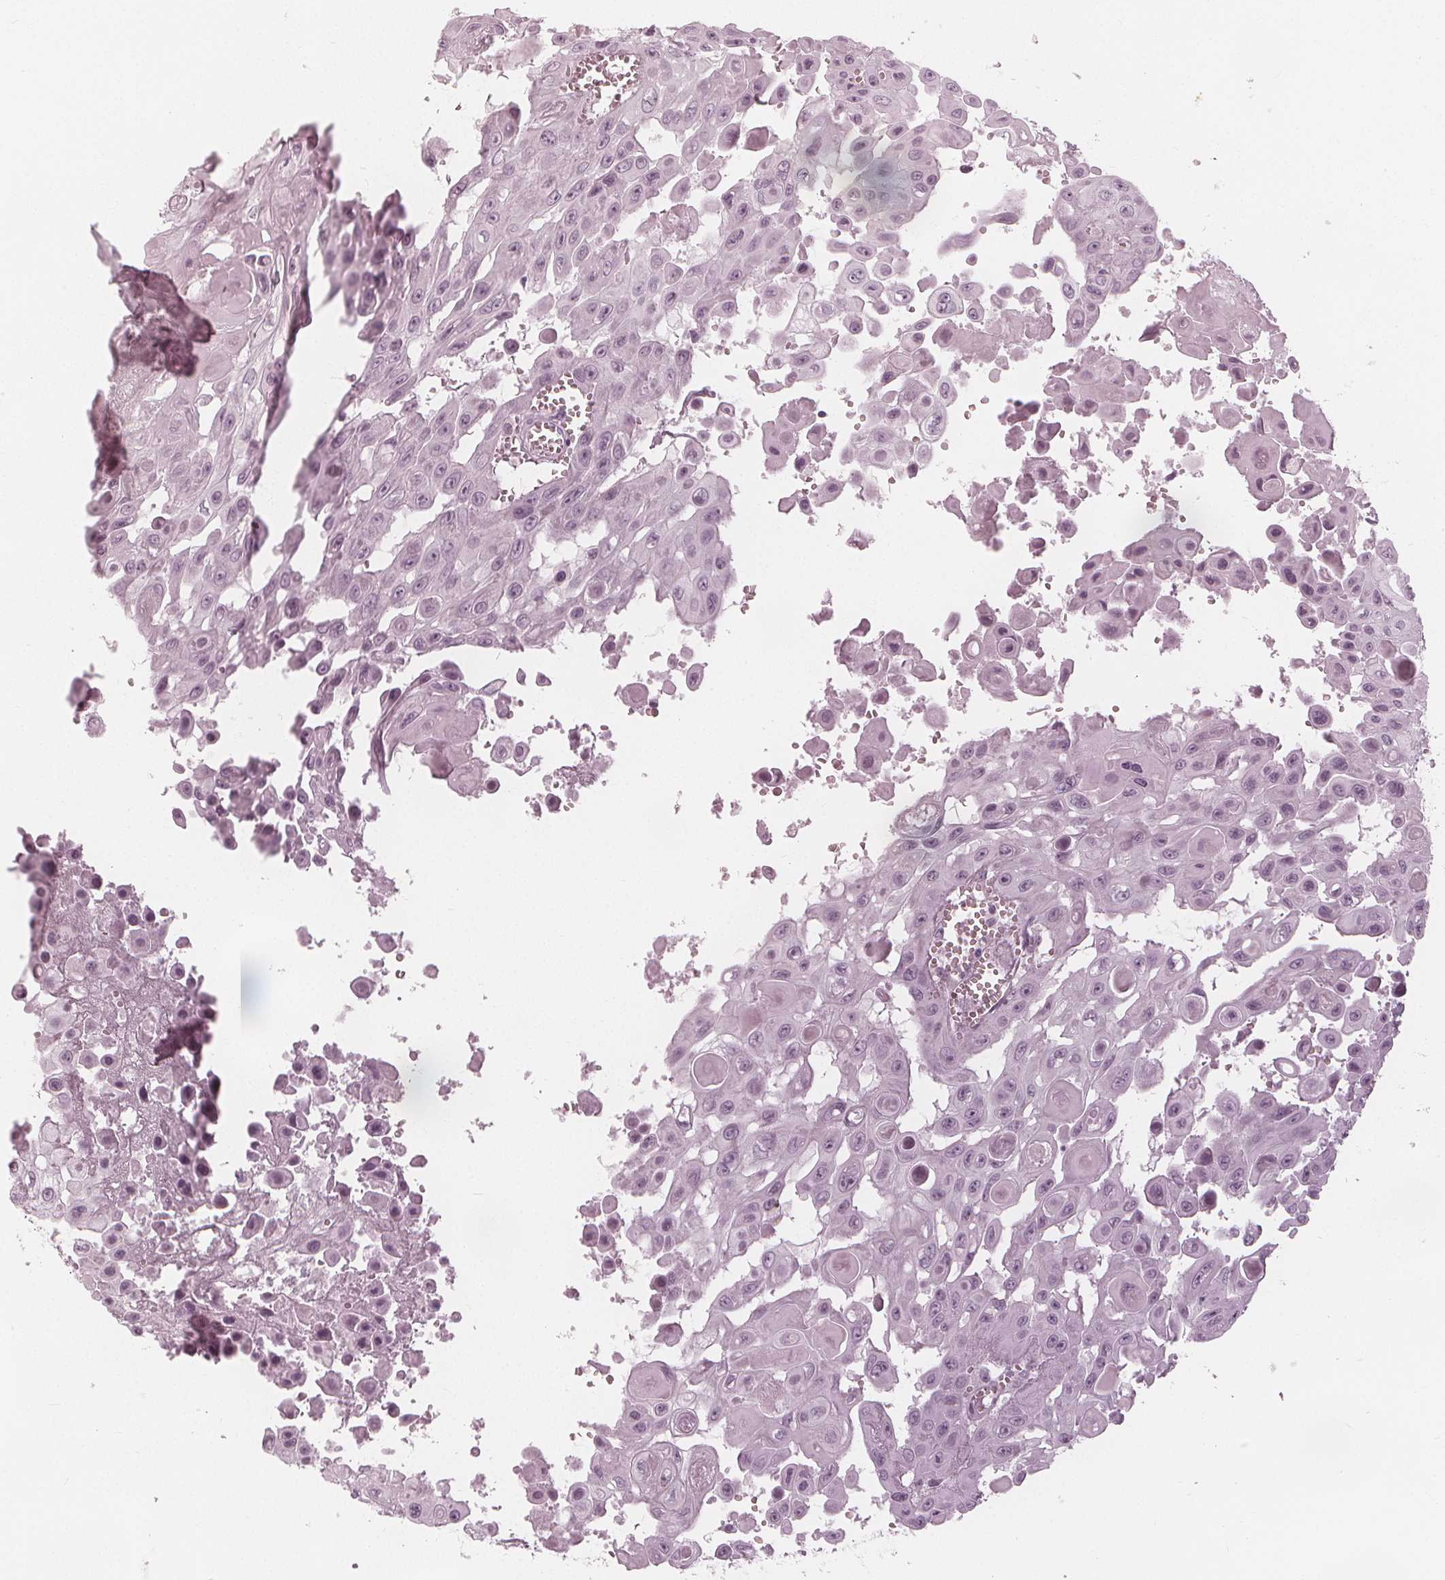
{"staining": {"intensity": "negative", "quantity": "none", "location": "none"}, "tissue": "head and neck cancer", "cell_type": "Tumor cells", "image_type": "cancer", "snomed": [{"axis": "morphology", "description": "Adenocarcinoma, NOS"}, {"axis": "topography", "description": "Head-Neck"}], "caption": "Head and neck cancer was stained to show a protein in brown. There is no significant staining in tumor cells.", "gene": "PAEP", "patient": {"sex": "male", "age": 73}}